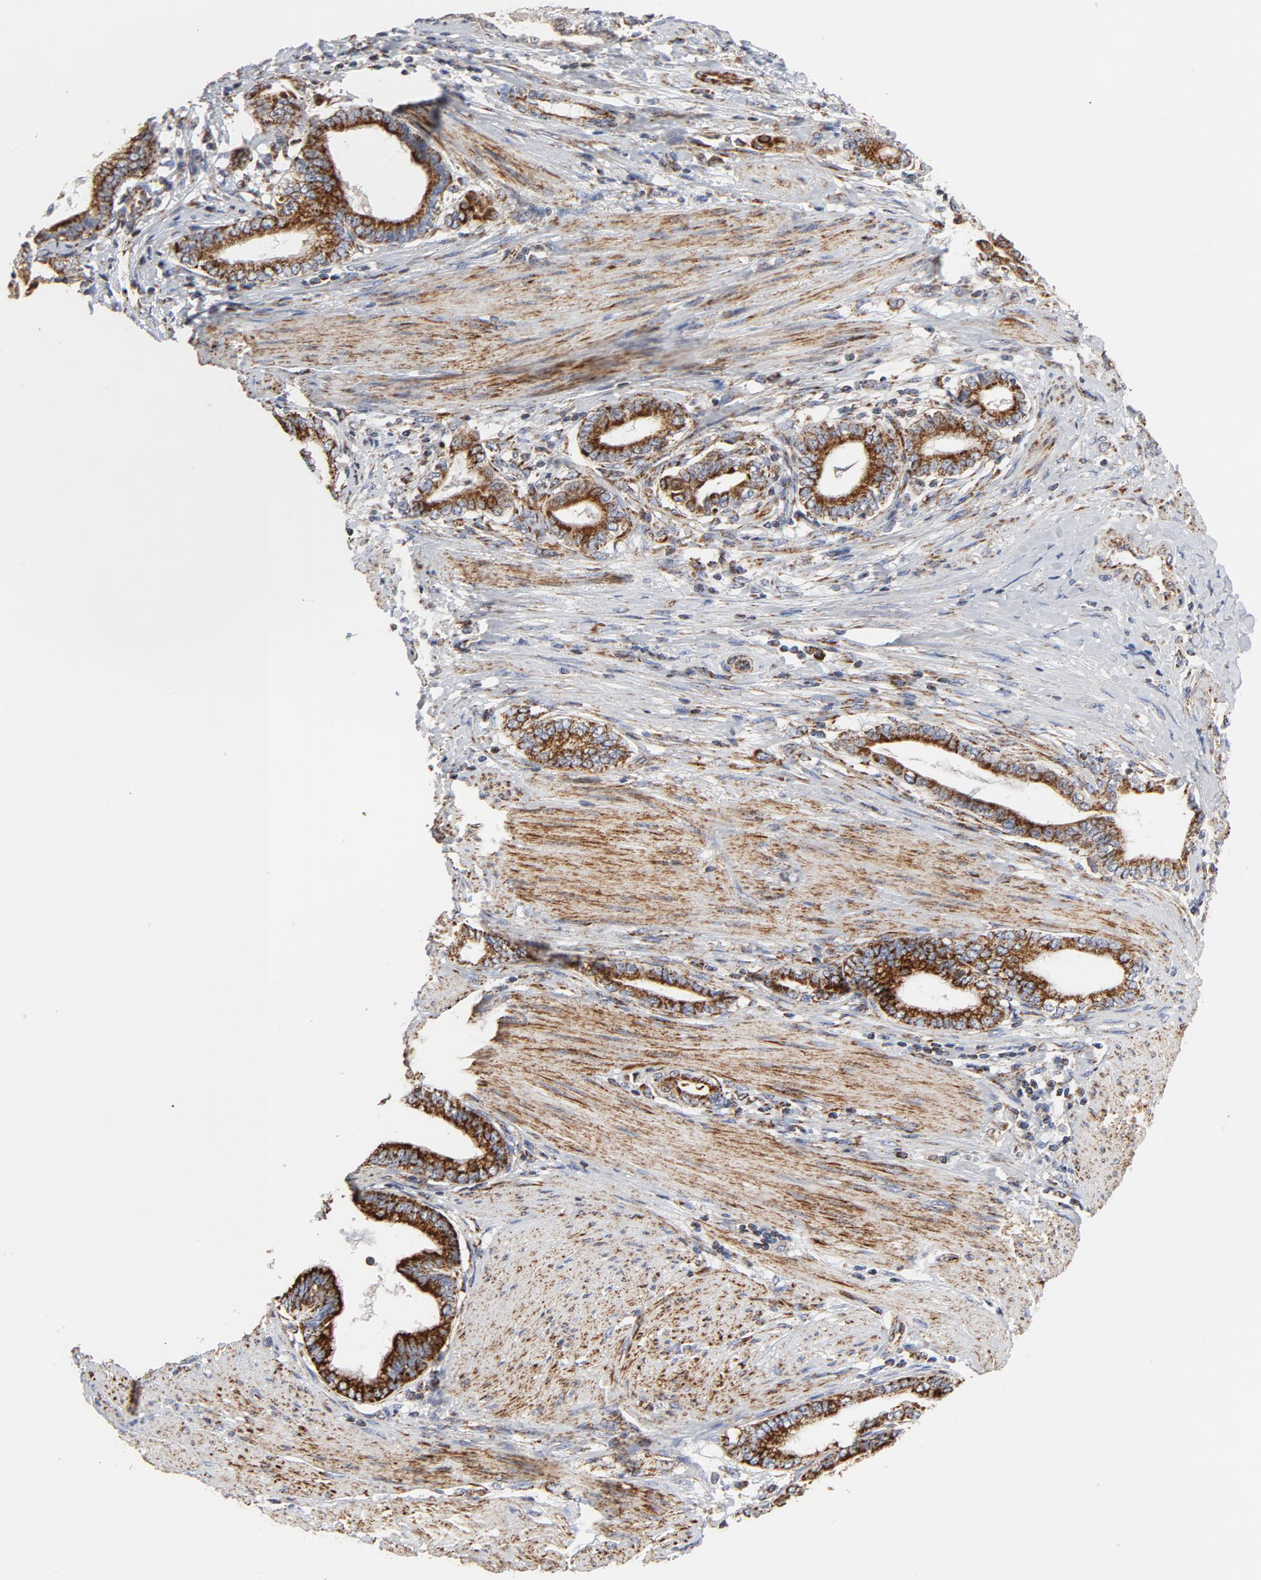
{"staining": {"intensity": "strong", "quantity": ">75%", "location": "cytoplasmic/membranous"}, "tissue": "pancreatic cancer", "cell_type": "Tumor cells", "image_type": "cancer", "snomed": [{"axis": "morphology", "description": "Adenocarcinoma, NOS"}, {"axis": "topography", "description": "Pancreas"}], "caption": "Strong cytoplasmic/membranous staining is appreciated in about >75% of tumor cells in adenocarcinoma (pancreatic).", "gene": "CYCS", "patient": {"sex": "female", "age": 64}}